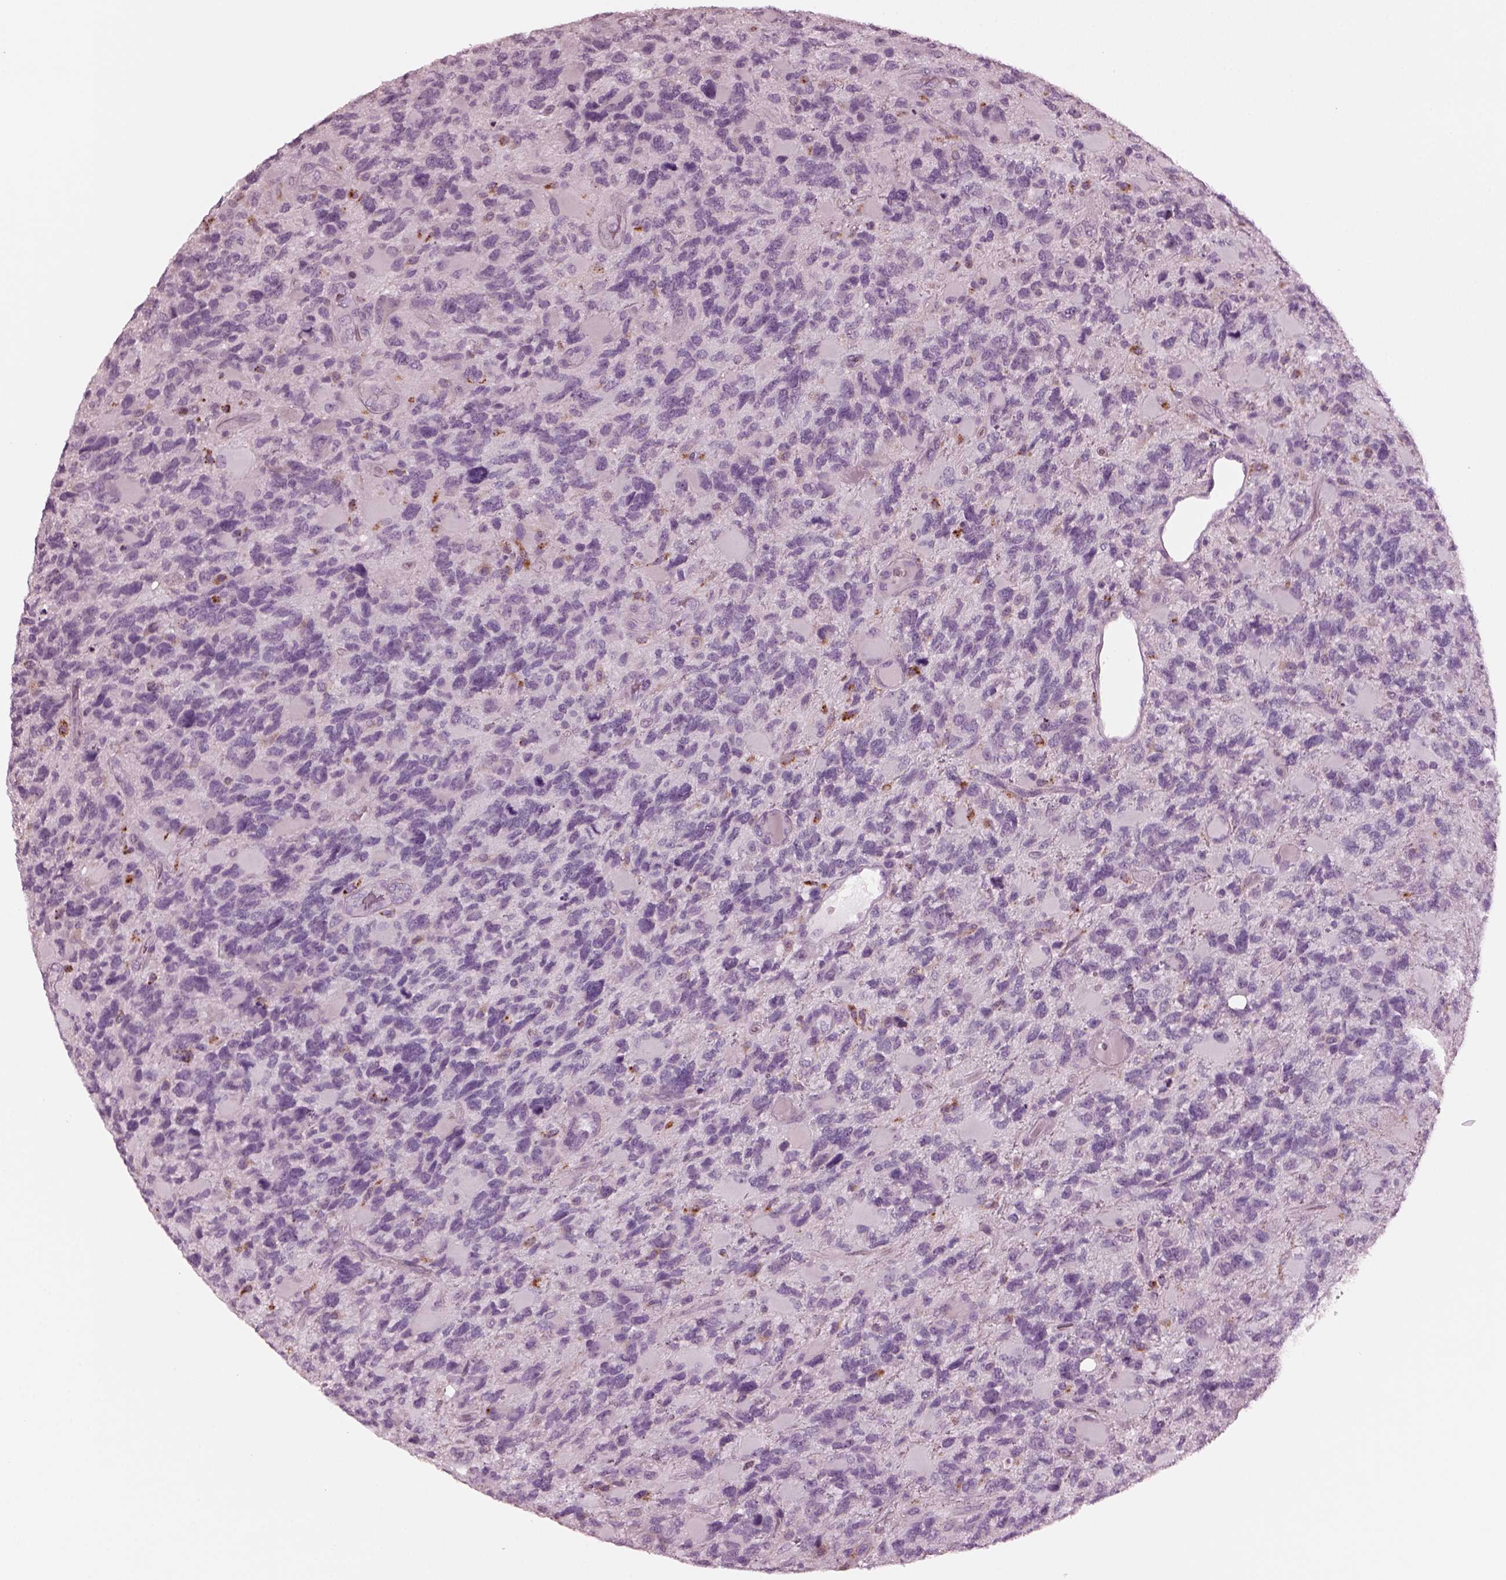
{"staining": {"intensity": "negative", "quantity": "none", "location": "none"}, "tissue": "glioma", "cell_type": "Tumor cells", "image_type": "cancer", "snomed": [{"axis": "morphology", "description": "Glioma, malignant, High grade"}, {"axis": "topography", "description": "Brain"}], "caption": "Glioma was stained to show a protein in brown. There is no significant staining in tumor cells.", "gene": "SLAMF8", "patient": {"sex": "female", "age": 71}}